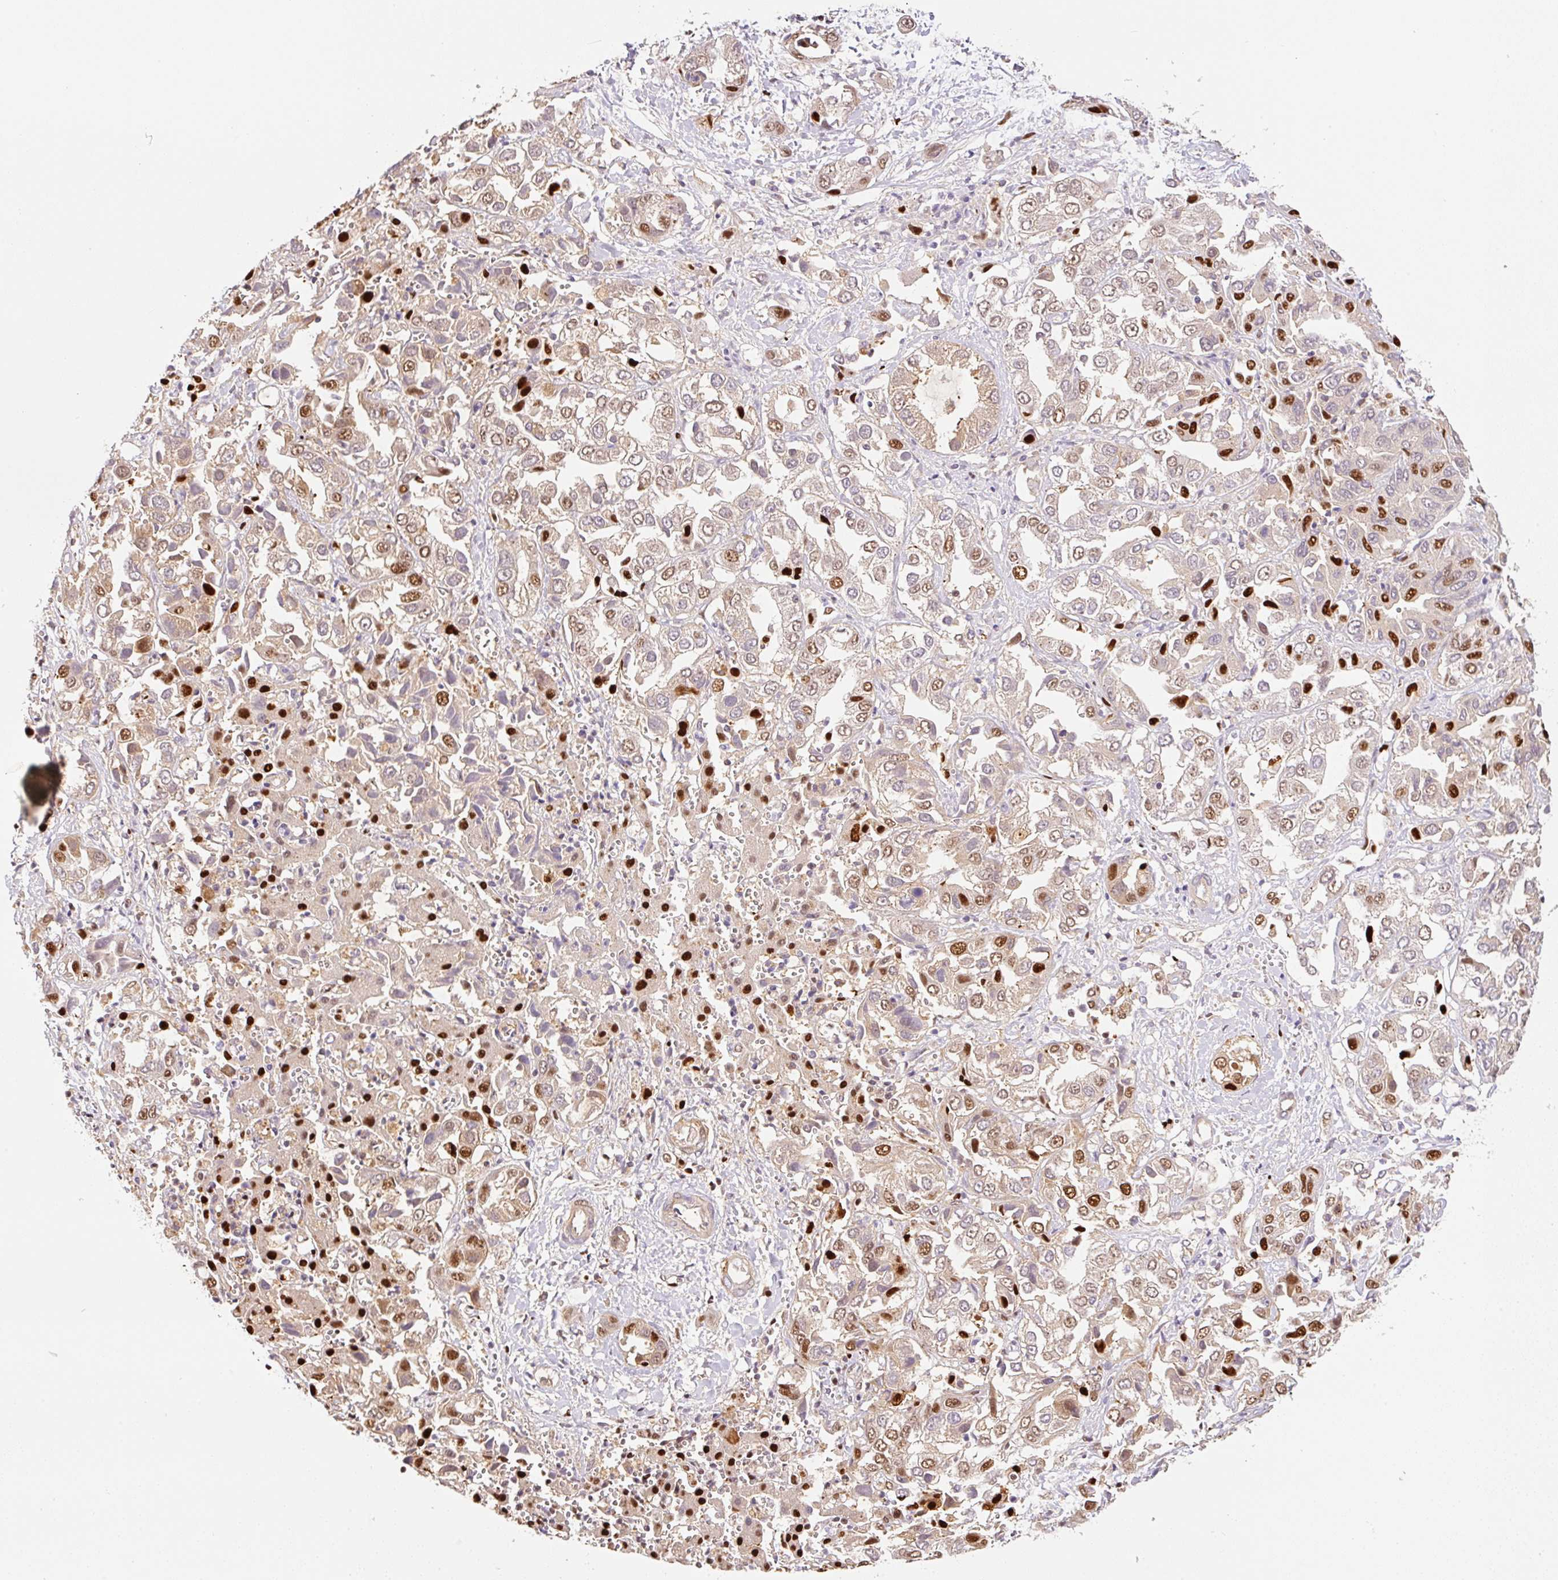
{"staining": {"intensity": "strong", "quantity": ">75%", "location": "nuclear"}, "tissue": "liver cancer", "cell_type": "Tumor cells", "image_type": "cancer", "snomed": [{"axis": "morphology", "description": "Cholangiocarcinoma"}, {"axis": "topography", "description": "Liver"}], "caption": "Protein analysis of cholangiocarcinoma (liver) tissue demonstrates strong nuclear expression in approximately >75% of tumor cells.", "gene": "GPR139", "patient": {"sex": "female", "age": 52}}